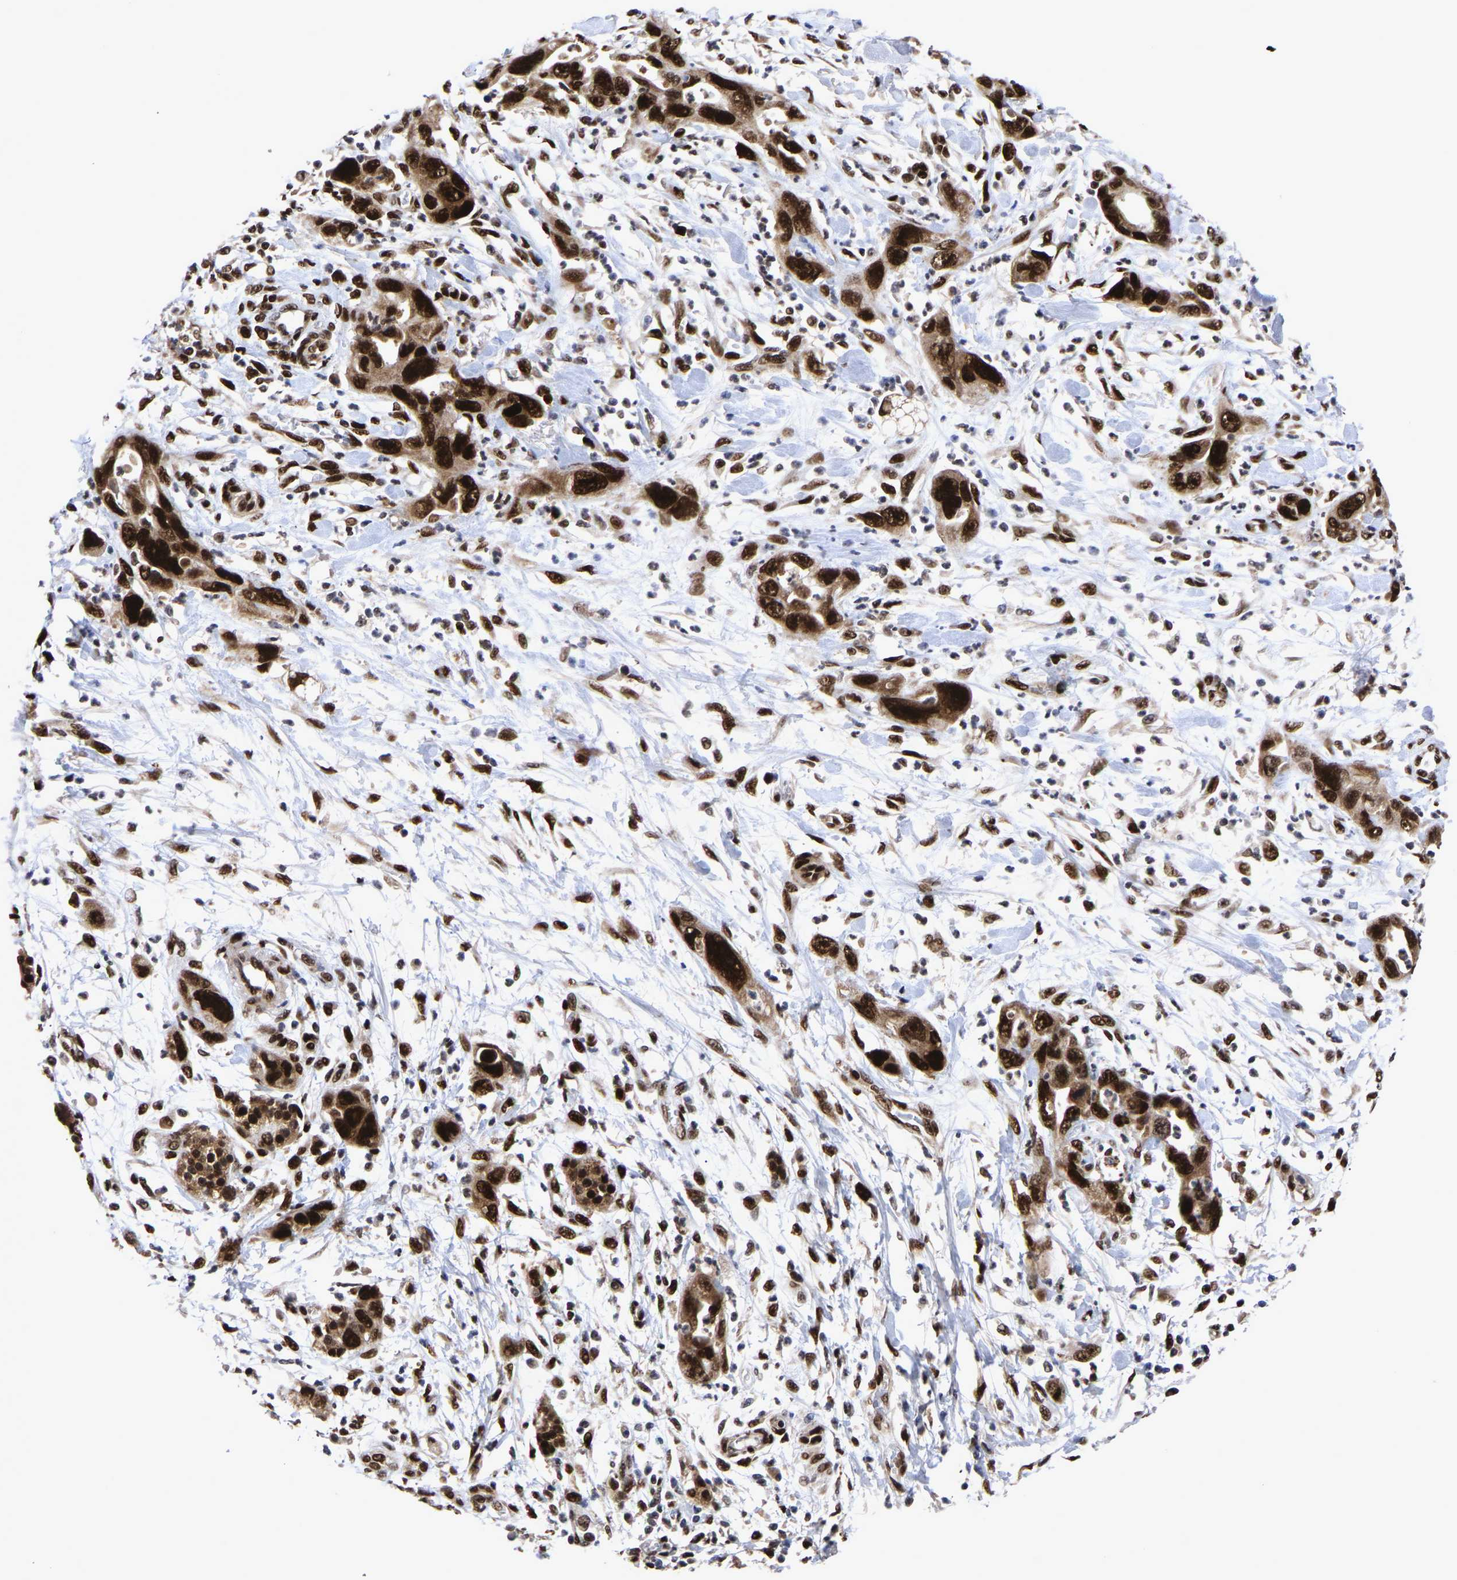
{"staining": {"intensity": "strong", "quantity": ">75%", "location": "cytoplasmic/membranous,nuclear"}, "tissue": "pancreatic cancer", "cell_type": "Tumor cells", "image_type": "cancer", "snomed": [{"axis": "morphology", "description": "Adenocarcinoma, NOS"}, {"axis": "topography", "description": "Pancreas"}], "caption": "DAB immunohistochemical staining of pancreatic adenocarcinoma demonstrates strong cytoplasmic/membranous and nuclear protein expression in about >75% of tumor cells. The protein of interest is shown in brown color, while the nuclei are stained blue.", "gene": "JUNB", "patient": {"sex": "female", "age": 70}}